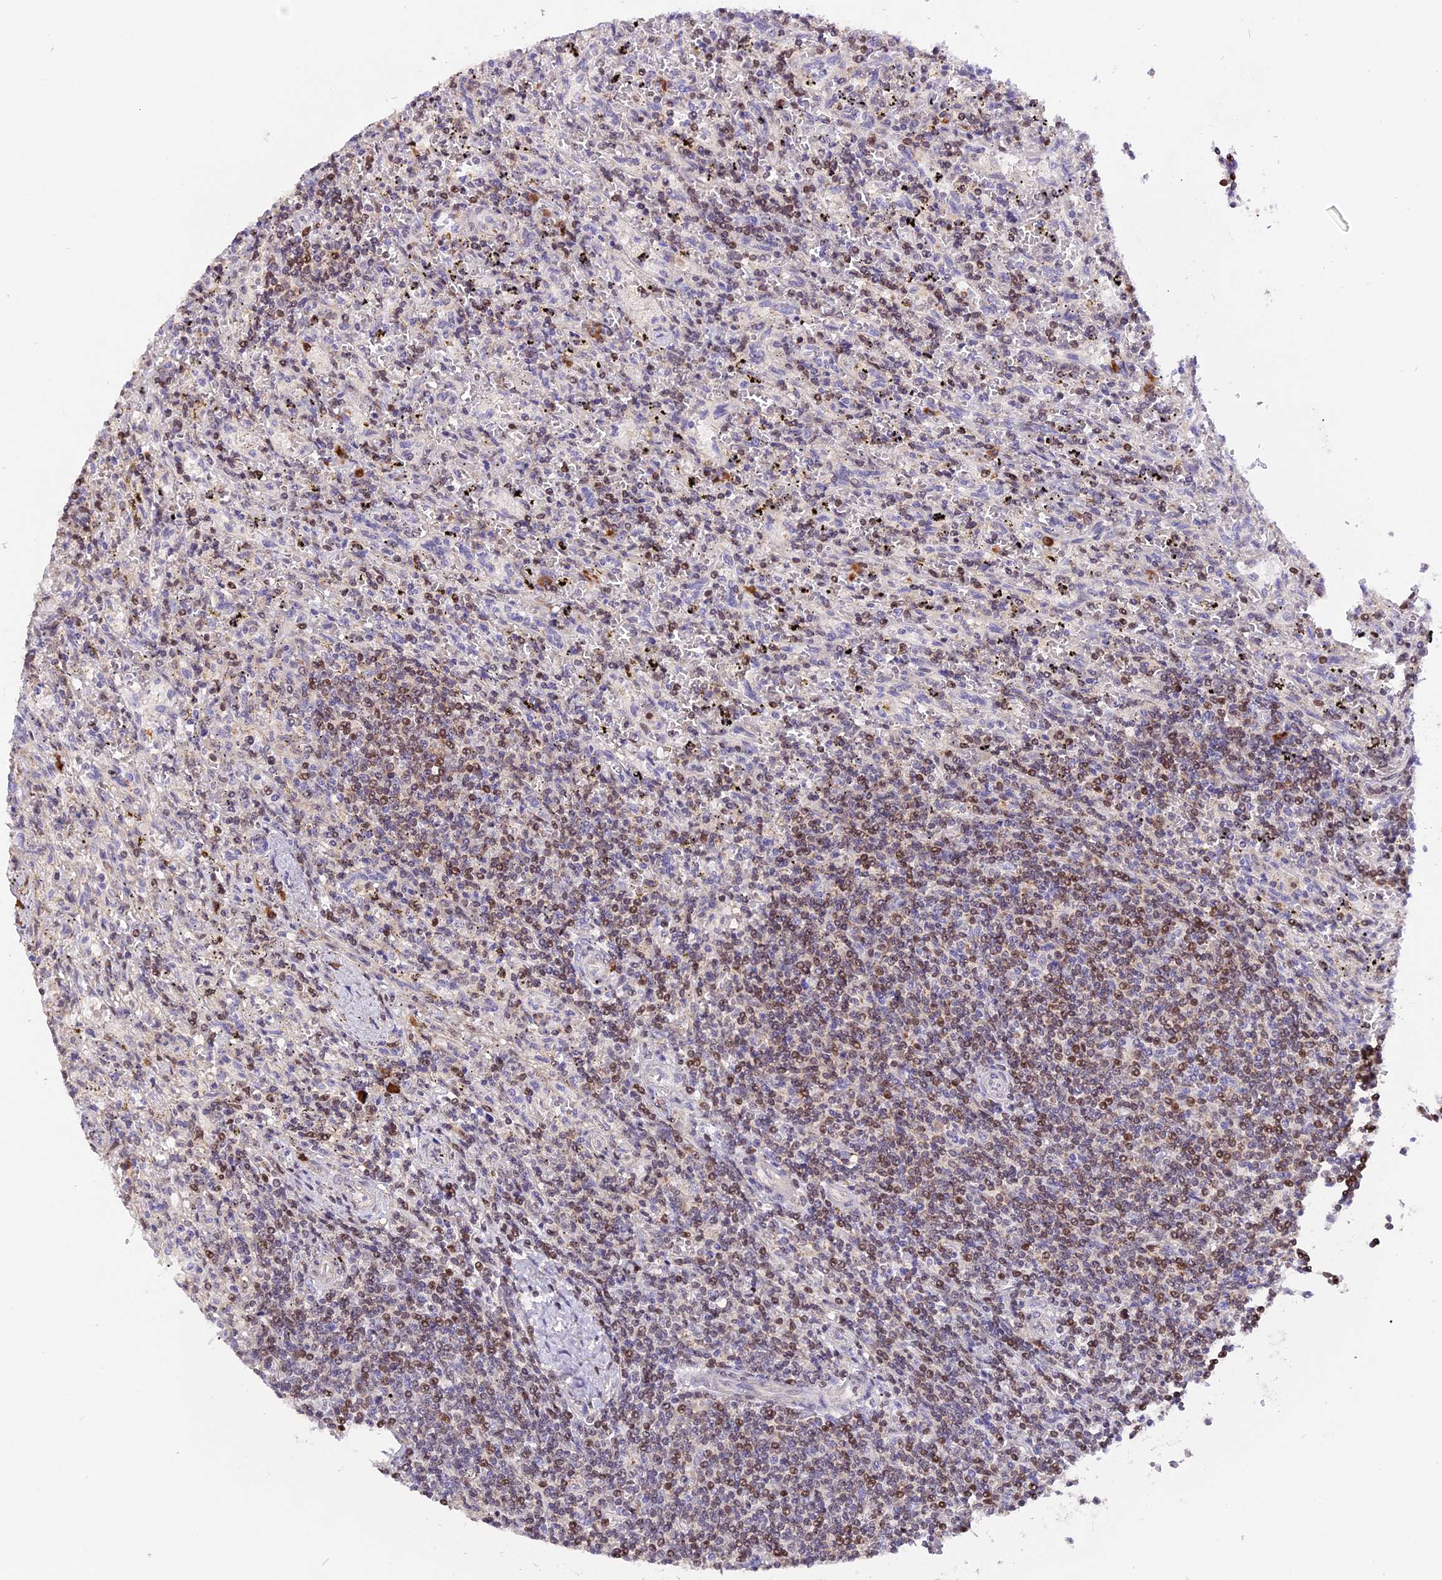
{"staining": {"intensity": "negative", "quantity": "none", "location": "none"}, "tissue": "lymphoma", "cell_type": "Tumor cells", "image_type": "cancer", "snomed": [{"axis": "morphology", "description": "Malignant lymphoma, non-Hodgkin's type, Low grade"}, {"axis": "topography", "description": "Spleen"}], "caption": "Lymphoma stained for a protein using IHC reveals no expression tumor cells.", "gene": "HERPUD1", "patient": {"sex": "male", "age": 76}}